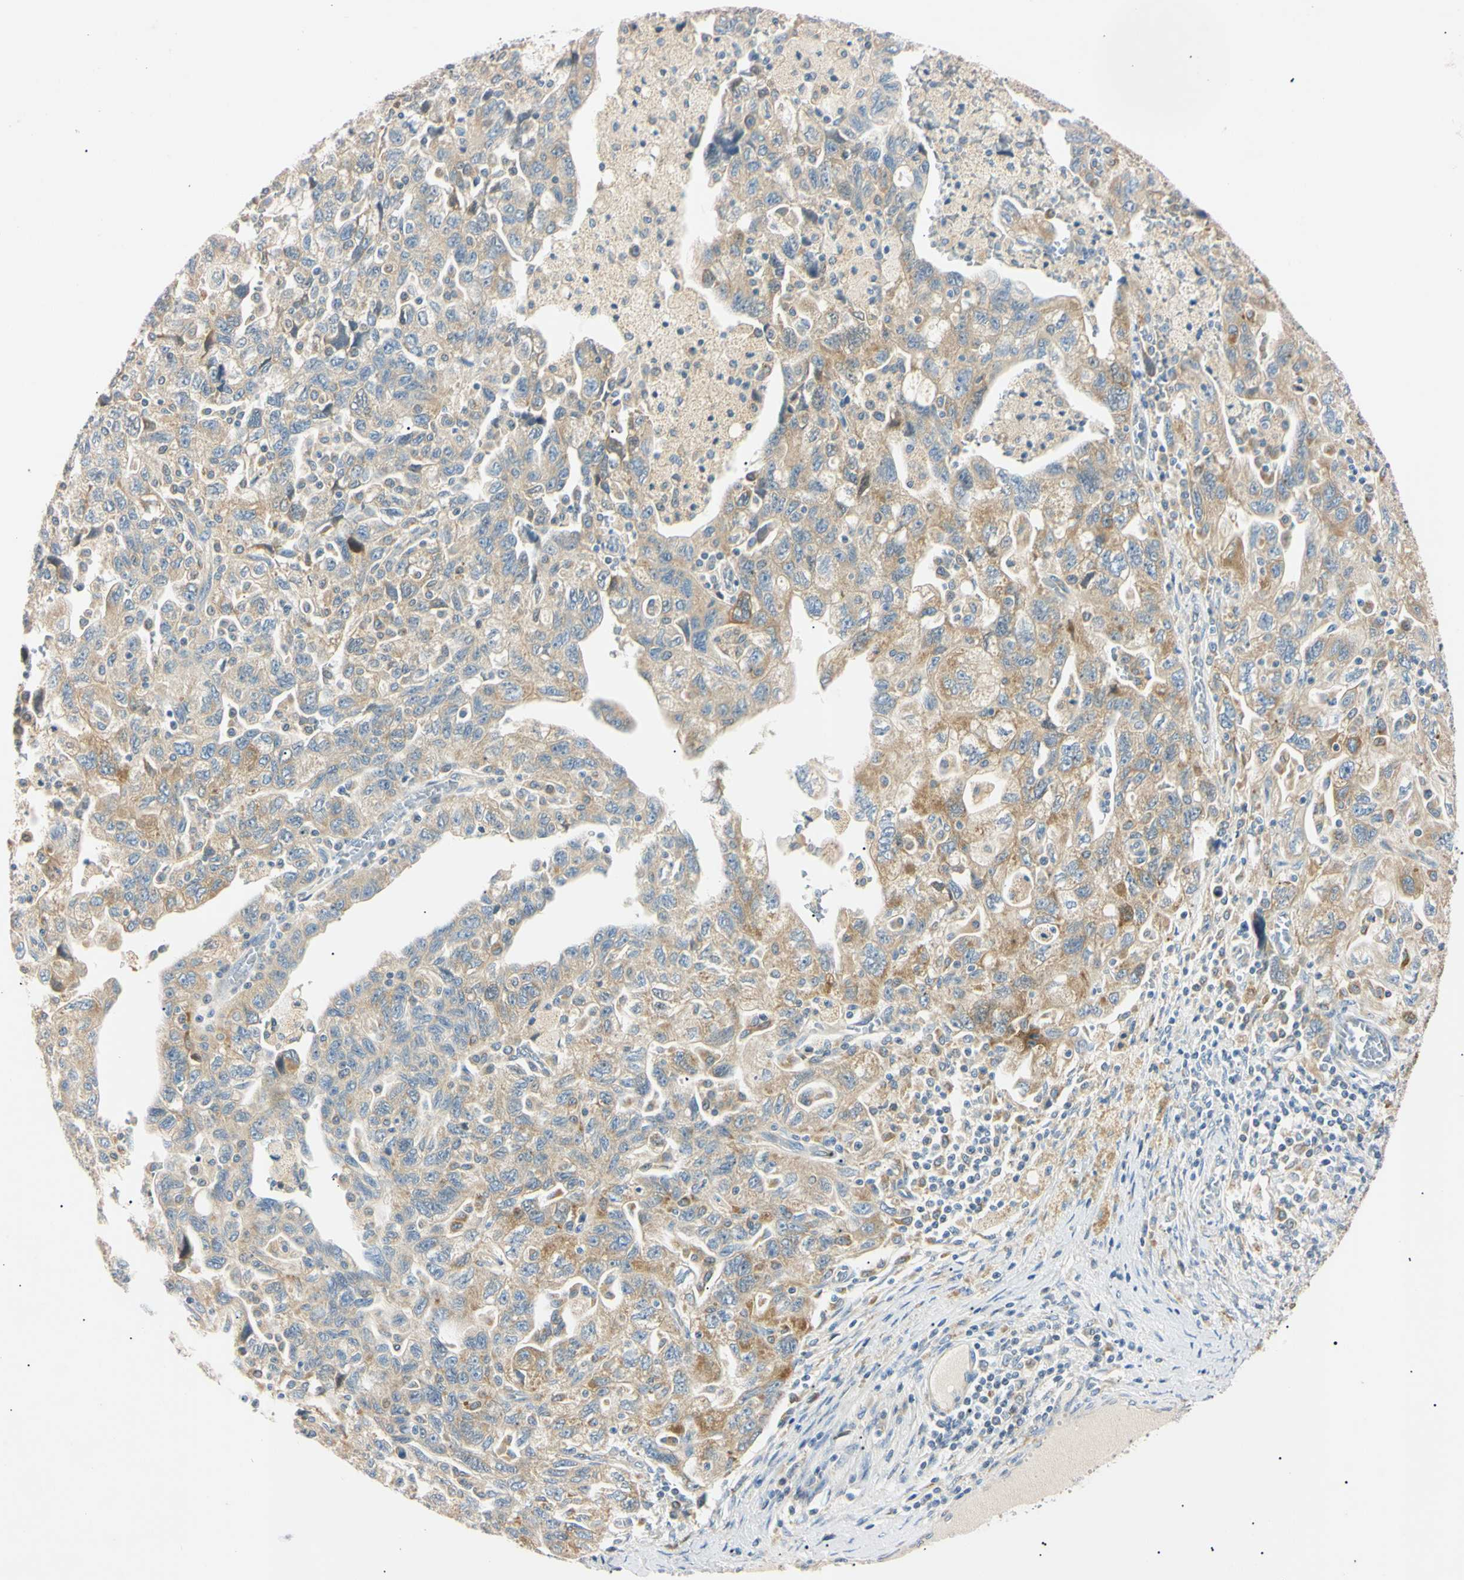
{"staining": {"intensity": "moderate", "quantity": "25%-75%", "location": "cytoplasmic/membranous"}, "tissue": "ovarian cancer", "cell_type": "Tumor cells", "image_type": "cancer", "snomed": [{"axis": "morphology", "description": "Carcinoma, NOS"}, {"axis": "morphology", "description": "Cystadenocarcinoma, serous, NOS"}, {"axis": "topography", "description": "Ovary"}], "caption": "This micrograph reveals immunohistochemistry (IHC) staining of ovarian cancer, with medium moderate cytoplasmic/membranous staining in approximately 25%-75% of tumor cells.", "gene": "DNAJB12", "patient": {"sex": "female", "age": 69}}